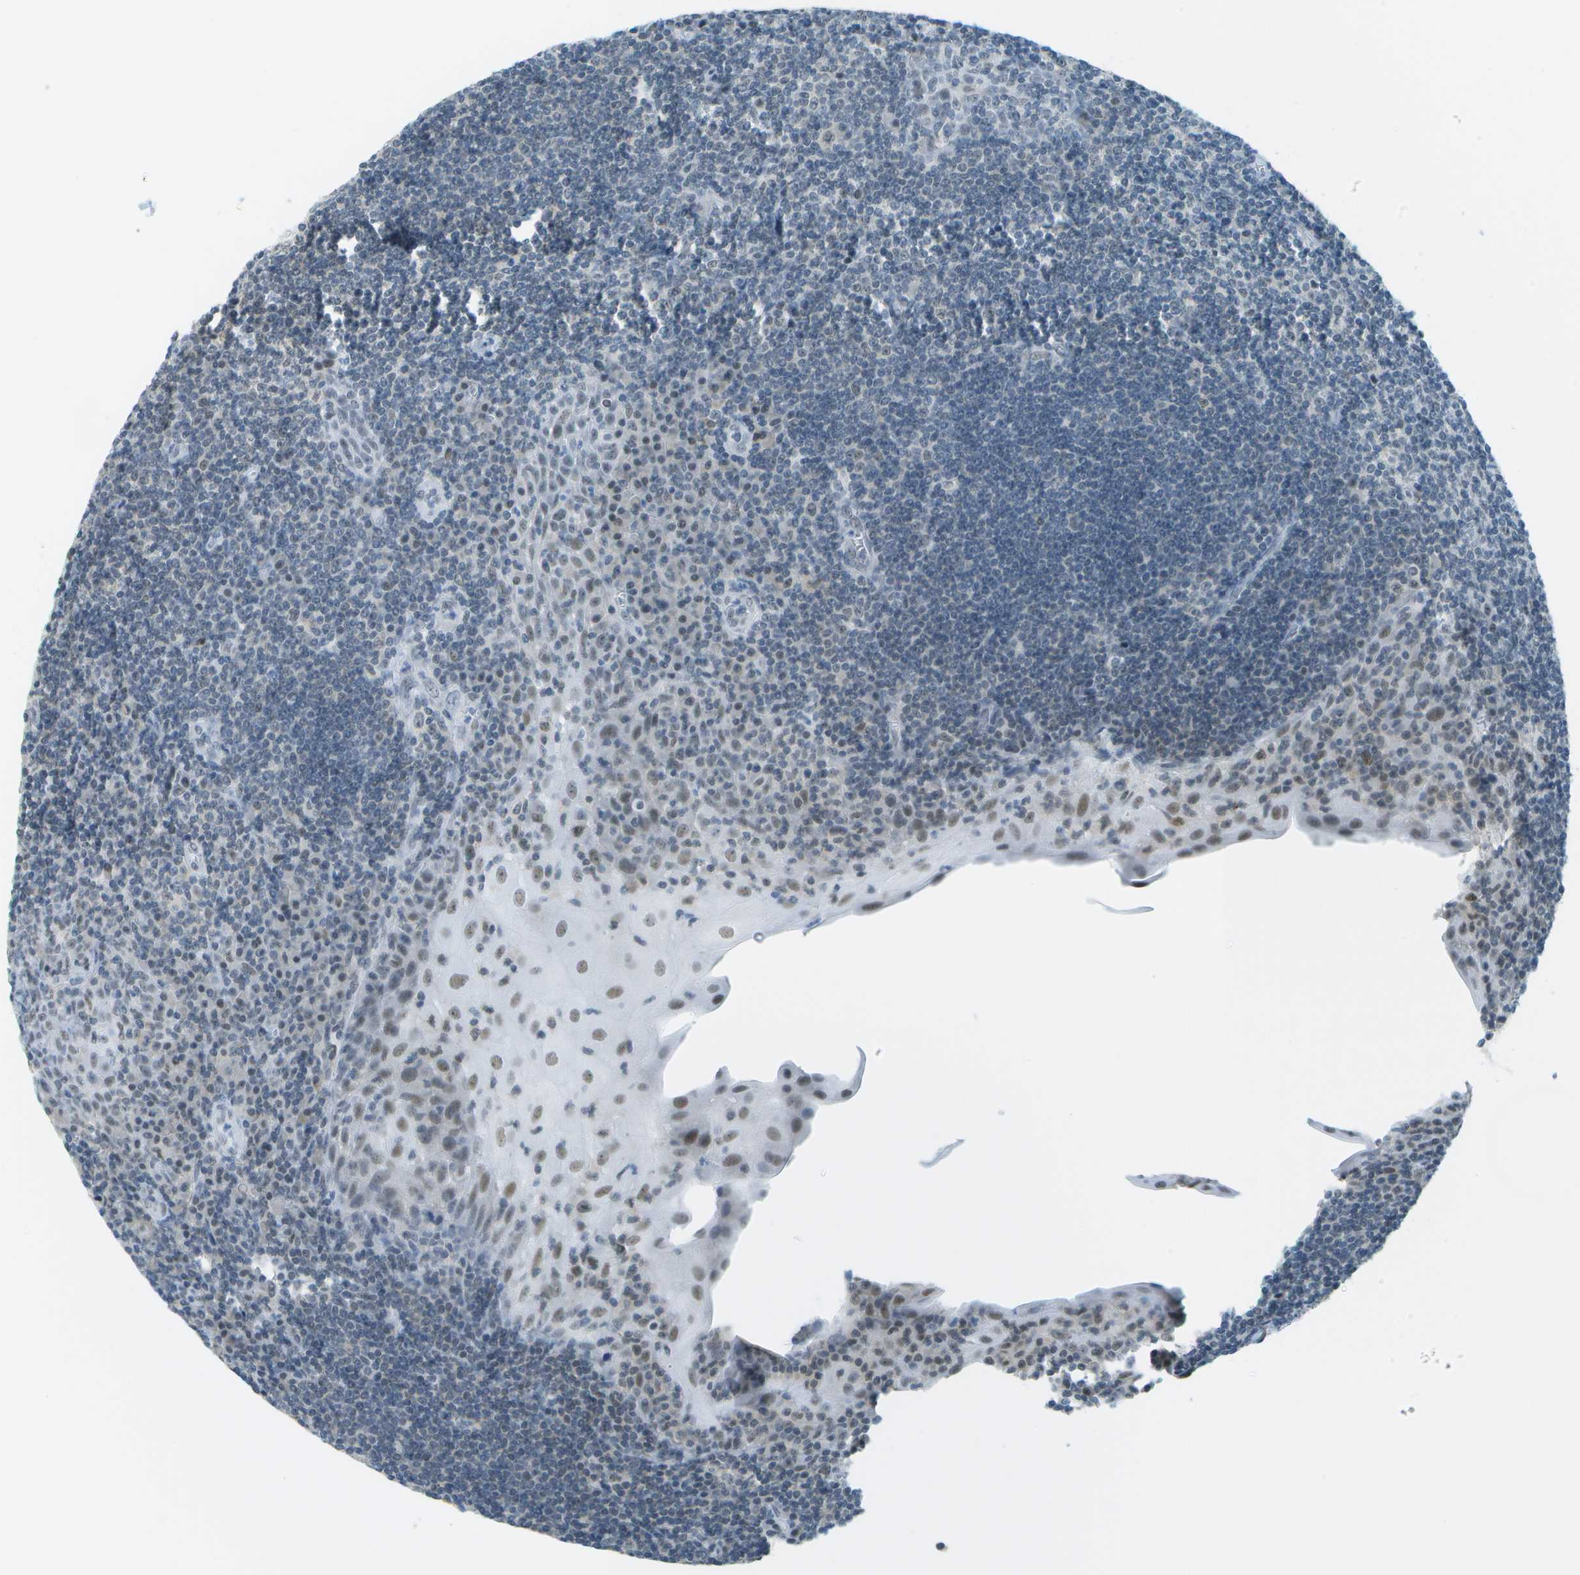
{"staining": {"intensity": "weak", "quantity": "<25%", "location": "nuclear"}, "tissue": "tonsil", "cell_type": "Germinal center cells", "image_type": "normal", "snomed": [{"axis": "morphology", "description": "Normal tissue, NOS"}, {"axis": "topography", "description": "Tonsil"}], "caption": "Image shows no protein staining in germinal center cells of unremarkable tonsil. (Immunohistochemistry (ihc), brightfield microscopy, high magnification).", "gene": "NEK11", "patient": {"sex": "male", "age": 37}}